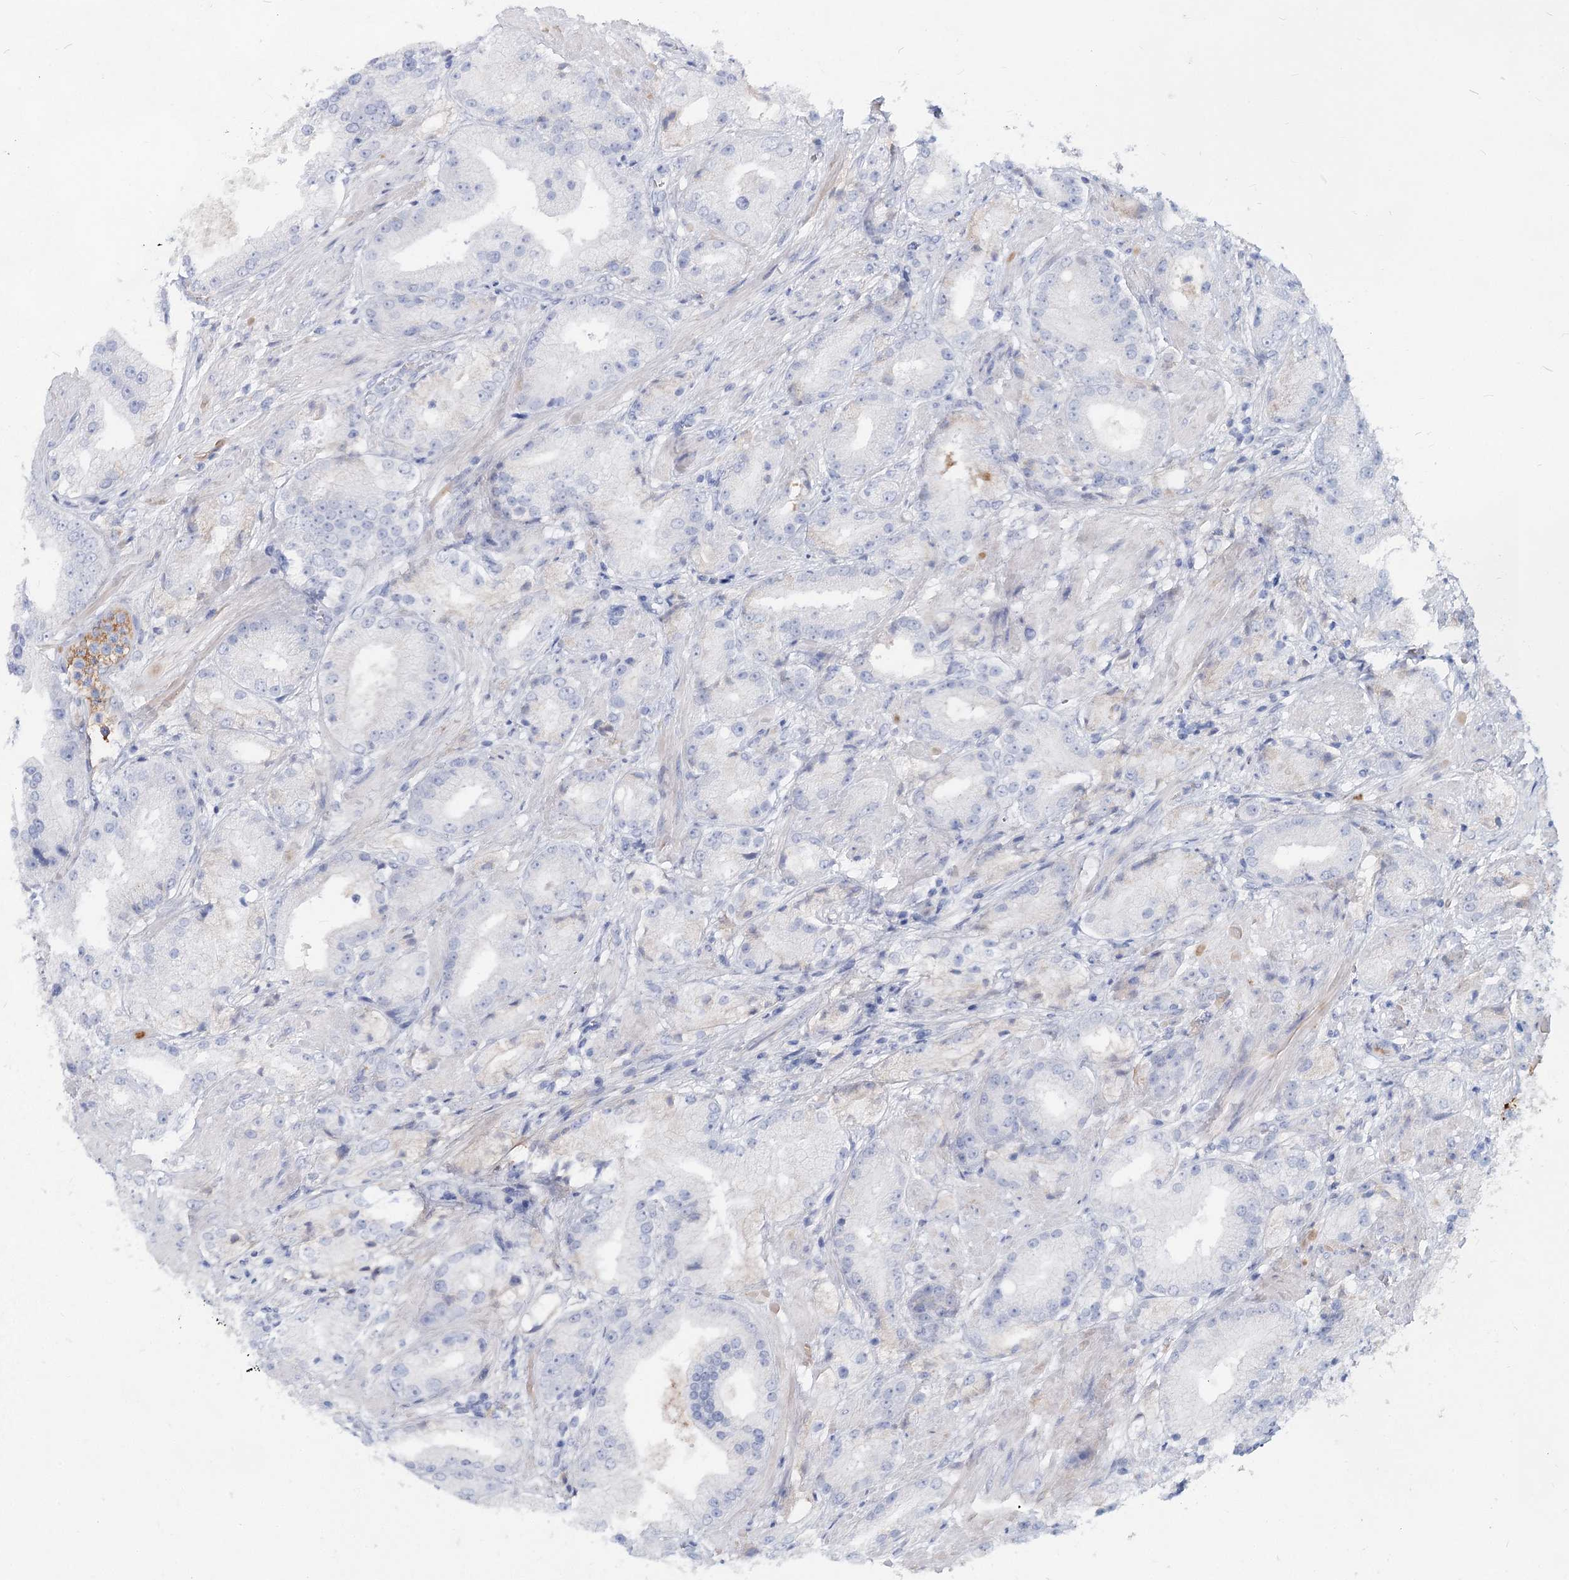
{"staining": {"intensity": "negative", "quantity": "none", "location": "none"}, "tissue": "prostate cancer", "cell_type": "Tumor cells", "image_type": "cancer", "snomed": [{"axis": "morphology", "description": "Adenocarcinoma, Low grade"}, {"axis": "topography", "description": "Prostate"}], "caption": "Immunohistochemistry histopathology image of neoplastic tissue: prostate cancer stained with DAB (3,3'-diaminobenzidine) demonstrates no significant protein expression in tumor cells. (DAB (3,3'-diaminobenzidine) immunohistochemistry, high magnification).", "gene": "TASOR2", "patient": {"sex": "male", "age": 67}}